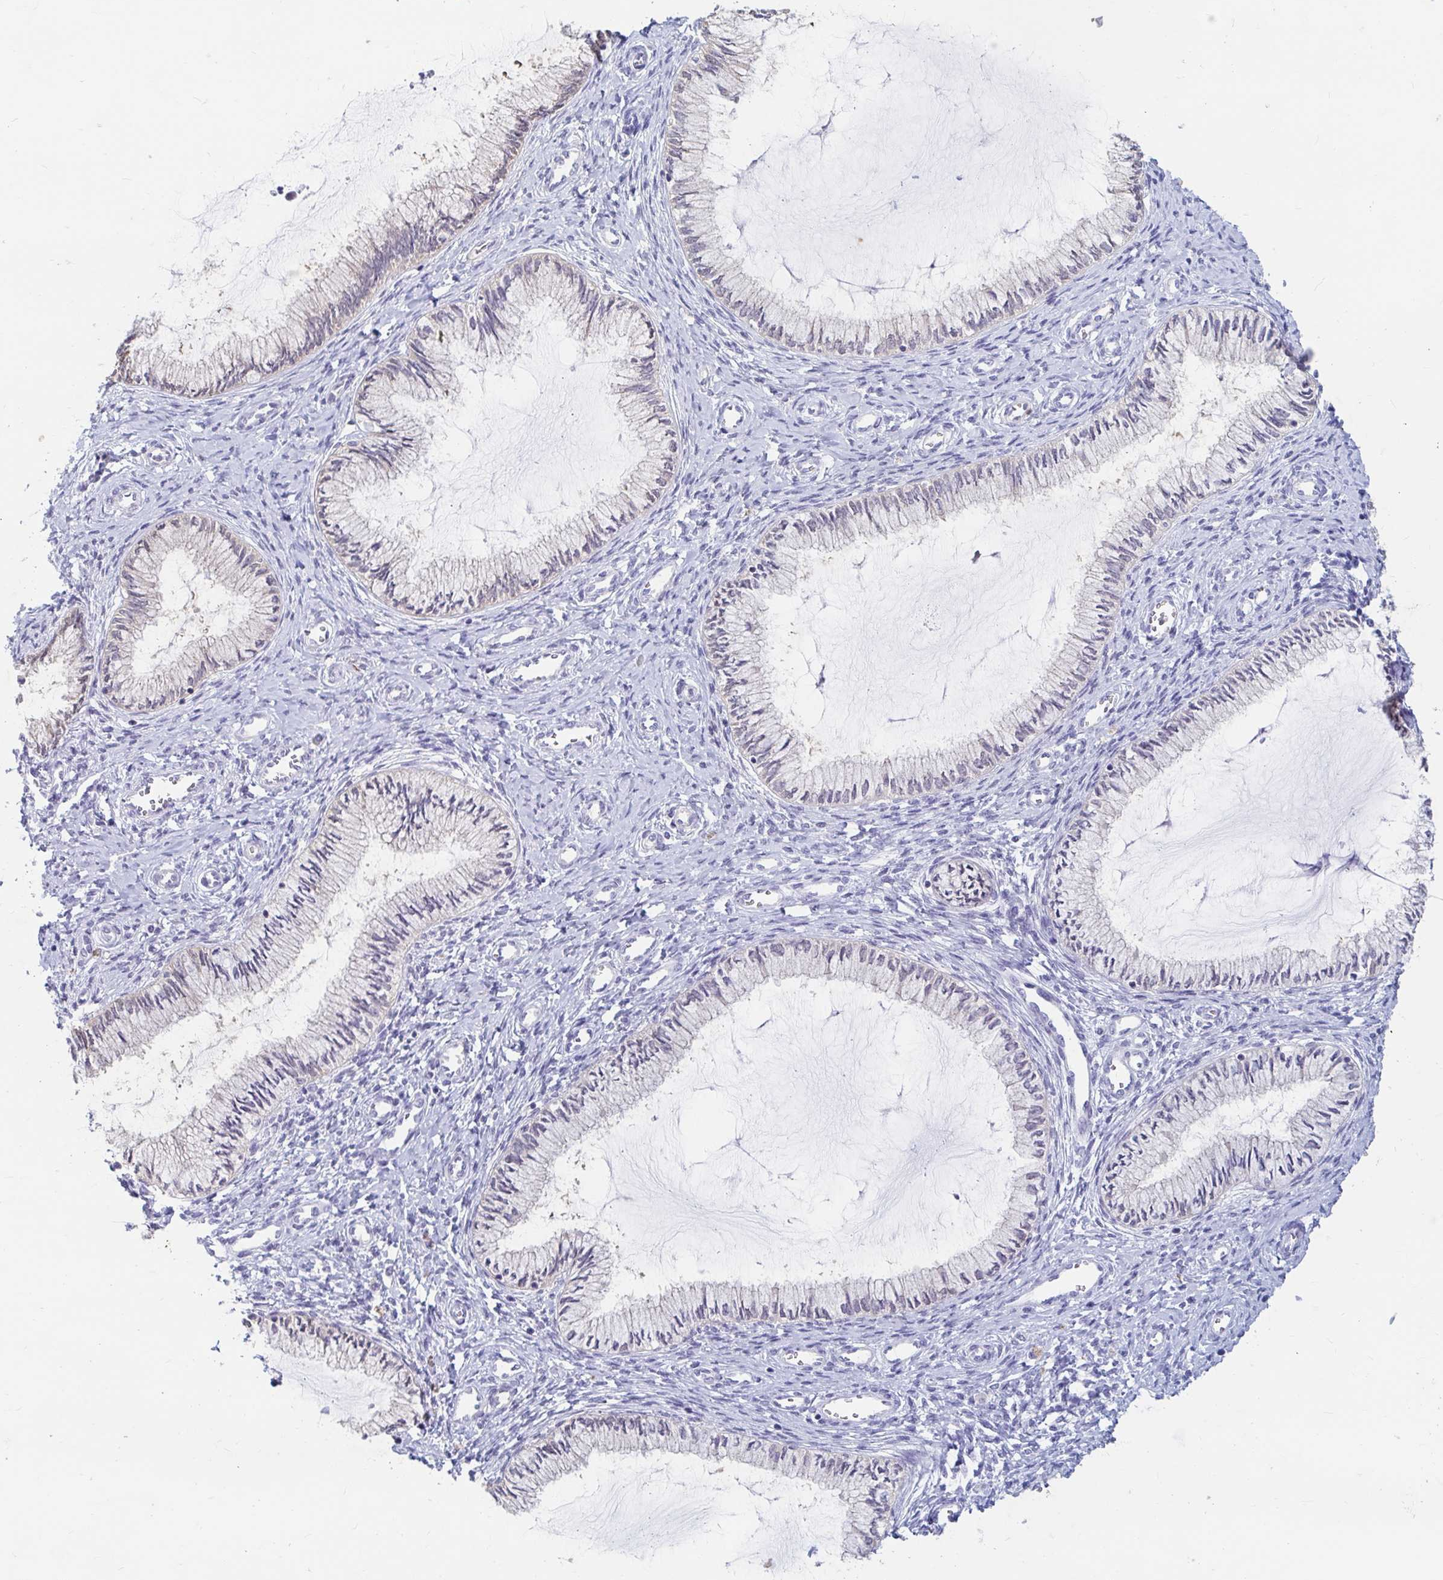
{"staining": {"intensity": "negative", "quantity": "none", "location": "none"}, "tissue": "cervix", "cell_type": "Glandular cells", "image_type": "normal", "snomed": [{"axis": "morphology", "description": "Normal tissue, NOS"}, {"axis": "topography", "description": "Cervix"}], "caption": "High power microscopy micrograph of an IHC micrograph of normal cervix, revealing no significant staining in glandular cells. (IHC, brightfield microscopy, high magnification).", "gene": "ADH1A", "patient": {"sex": "female", "age": 24}}